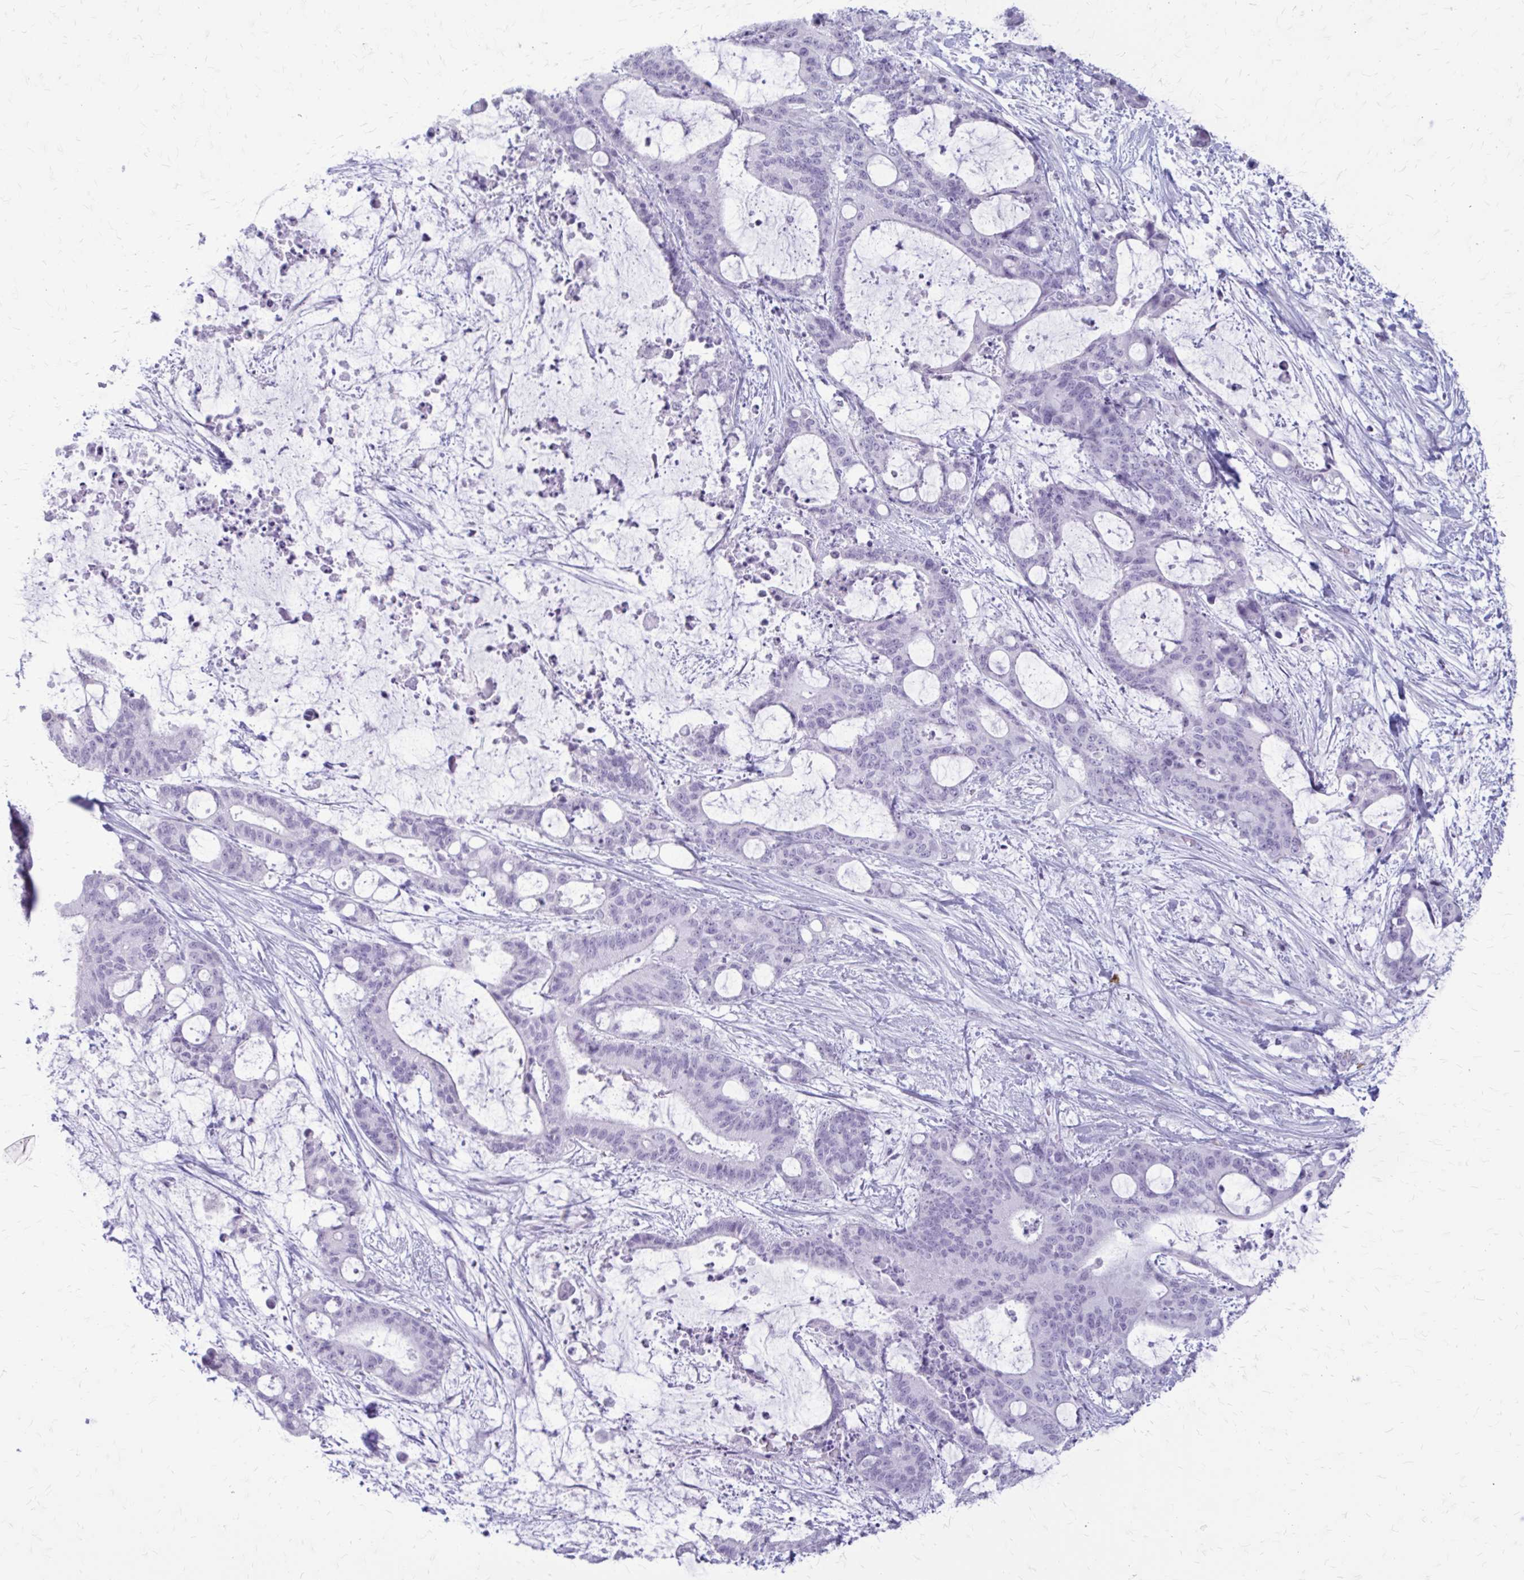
{"staining": {"intensity": "negative", "quantity": "none", "location": "none"}, "tissue": "liver cancer", "cell_type": "Tumor cells", "image_type": "cancer", "snomed": [{"axis": "morphology", "description": "Normal tissue, NOS"}, {"axis": "morphology", "description": "Cholangiocarcinoma"}, {"axis": "topography", "description": "Liver"}, {"axis": "topography", "description": "Peripheral nerve tissue"}], "caption": "Liver cancer stained for a protein using immunohistochemistry exhibits no positivity tumor cells.", "gene": "KRT5", "patient": {"sex": "female", "age": 73}}